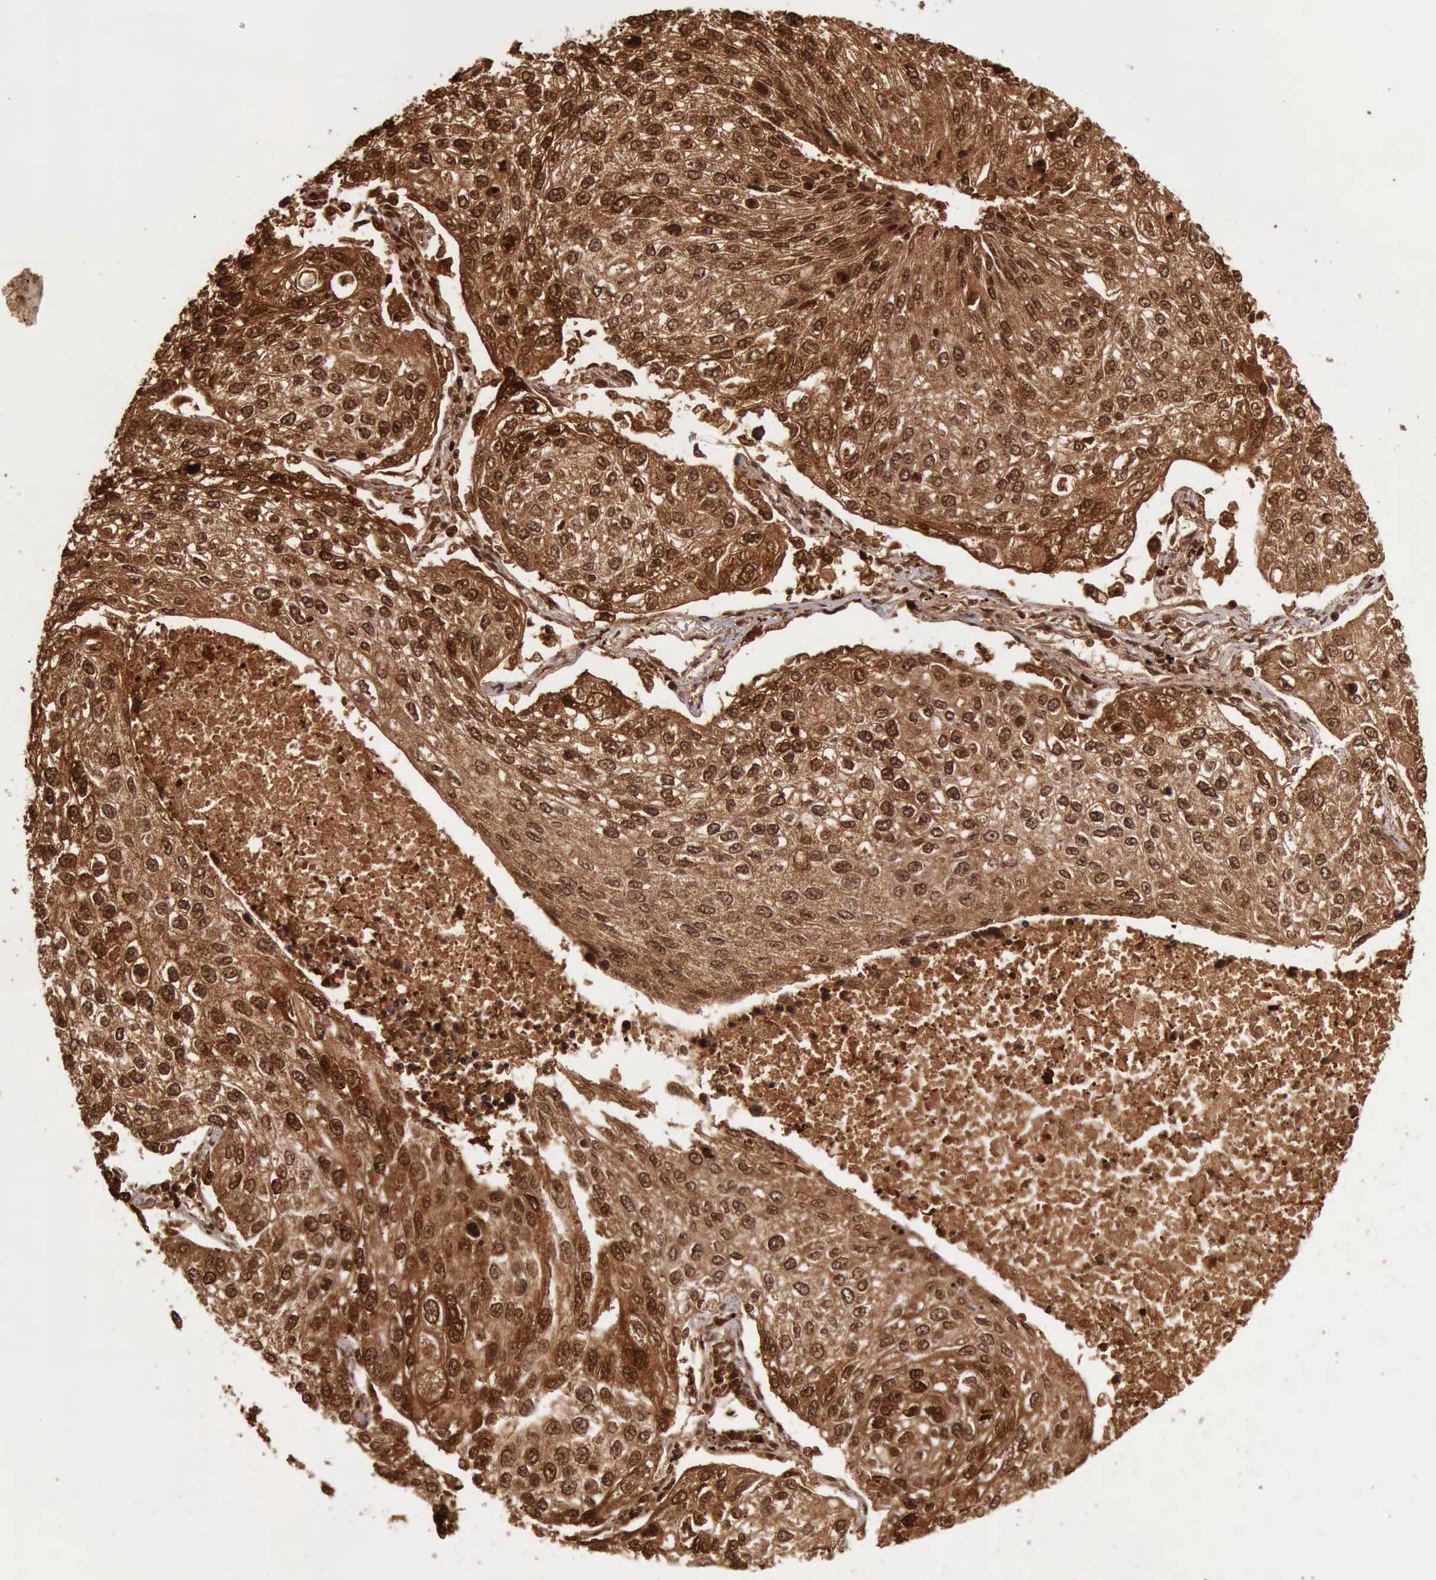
{"staining": {"intensity": "strong", "quantity": ">75%", "location": "cytoplasmic/membranous,nuclear"}, "tissue": "lung cancer", "cell_type": "Tumor cells", "image_type": "cancer", "snomed": [{"axis": "morphology", "description": "Squamous cell carcinoma, NOS"}, {"axis": "topography", "description": "Lung"}], "caption": "Tumor cells display high levels of strong cytoplasmic/membranous and nuclear positivity in approximately >75% of cells in lung cancer (squamous cell carcinoma).", "gene": "CSTA", "patient": {"sex": "male", "age": 75}}